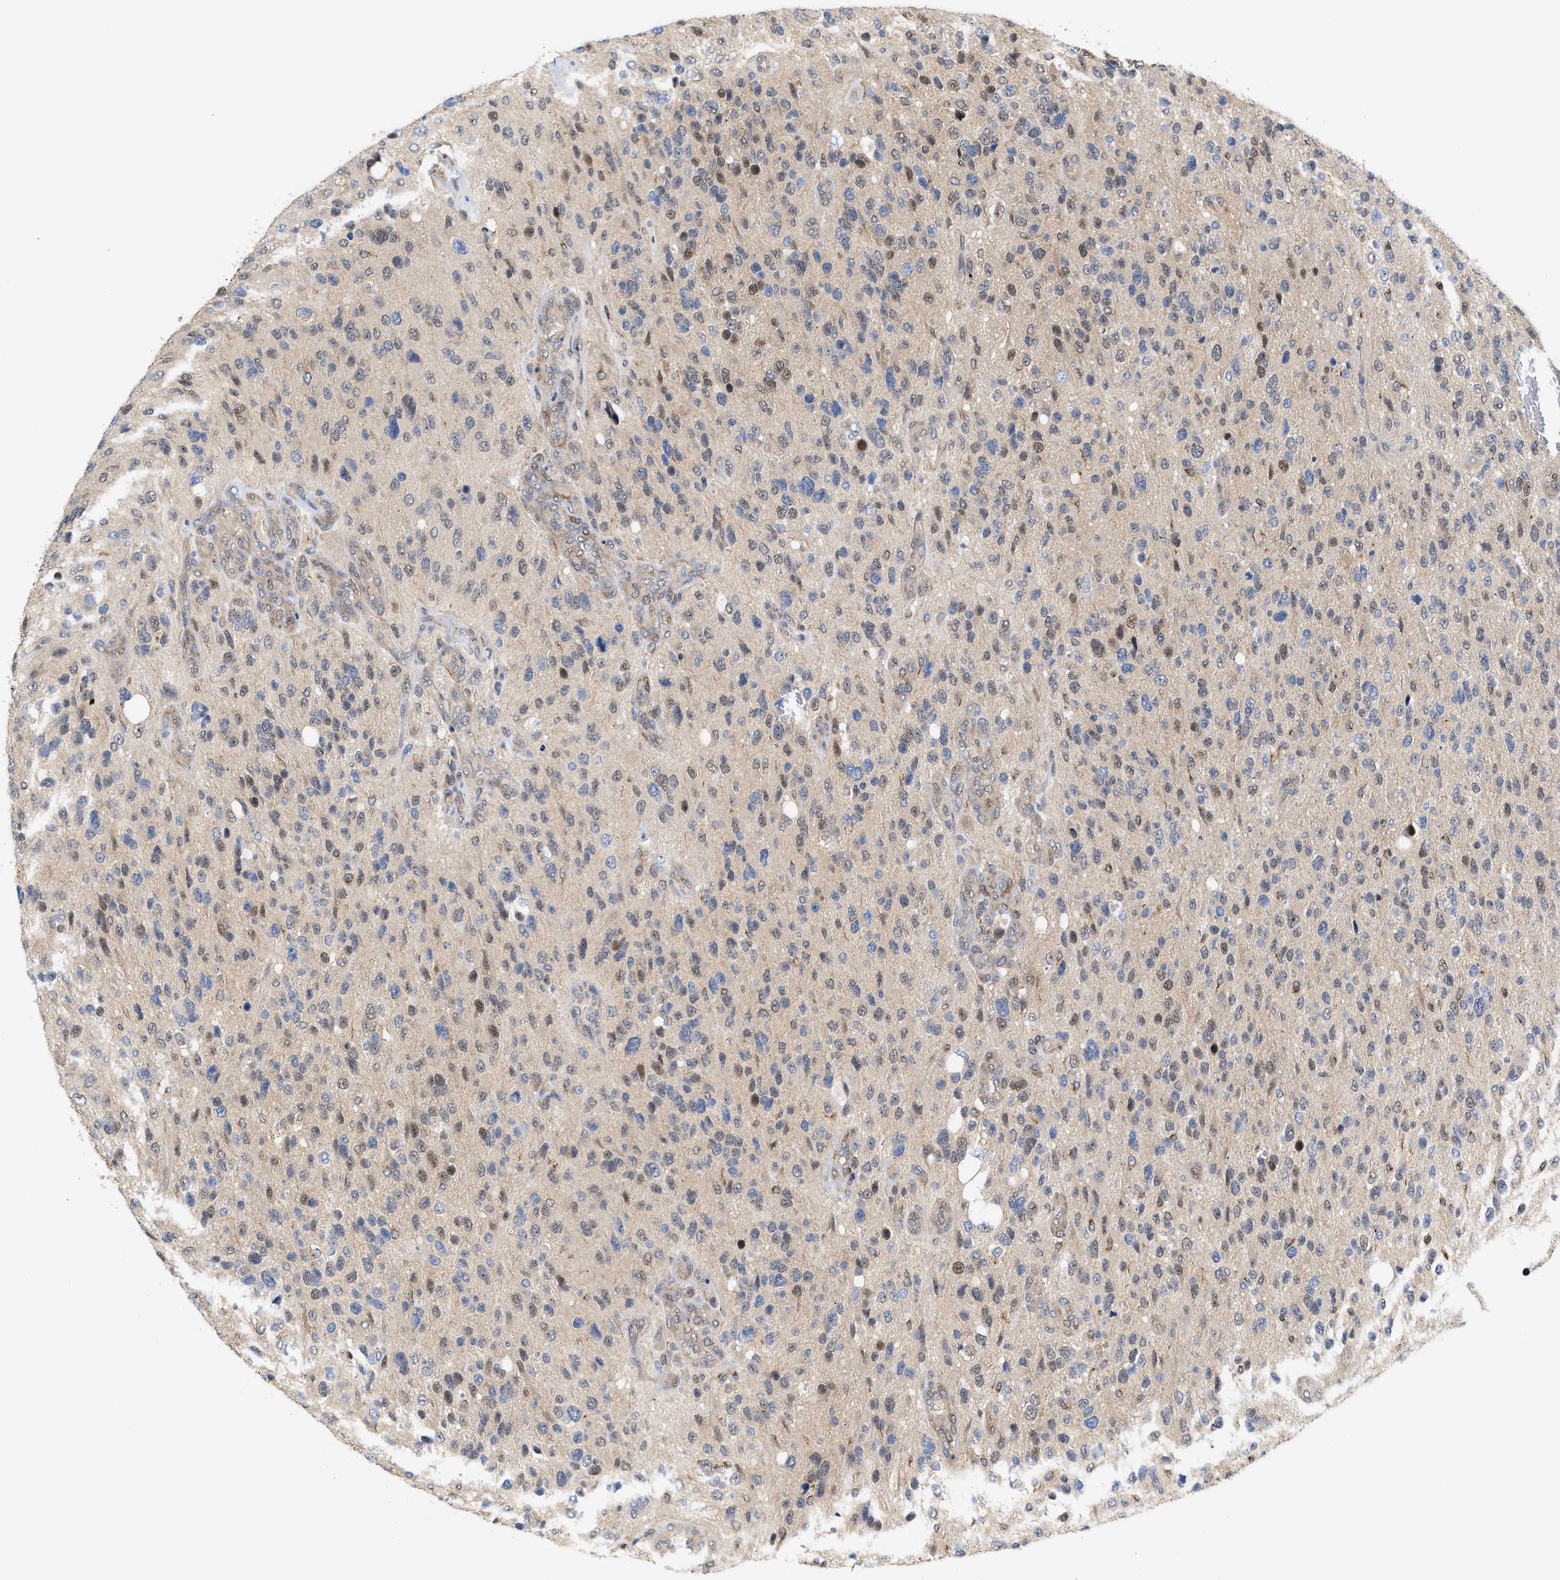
{"staining": {"intensity": "weak", "quantity": "25%-75%", "location": "nuclear"}, "tissue": "glioma", "cell_type": "Tumor cells", "image_type": "cancer", "snomed": [{"axis": "morphology", "description": "Glioma, malignant, High grade"}, {"axis": "topography", "description": "Brain"}], "caption": "Glioma stained with a brown dye reveals weak nuclear positive positivity in approximately 25%-75% of tumor cells.", "gene": "BBLN", "patient": {"sex": "female", "age": 58}}